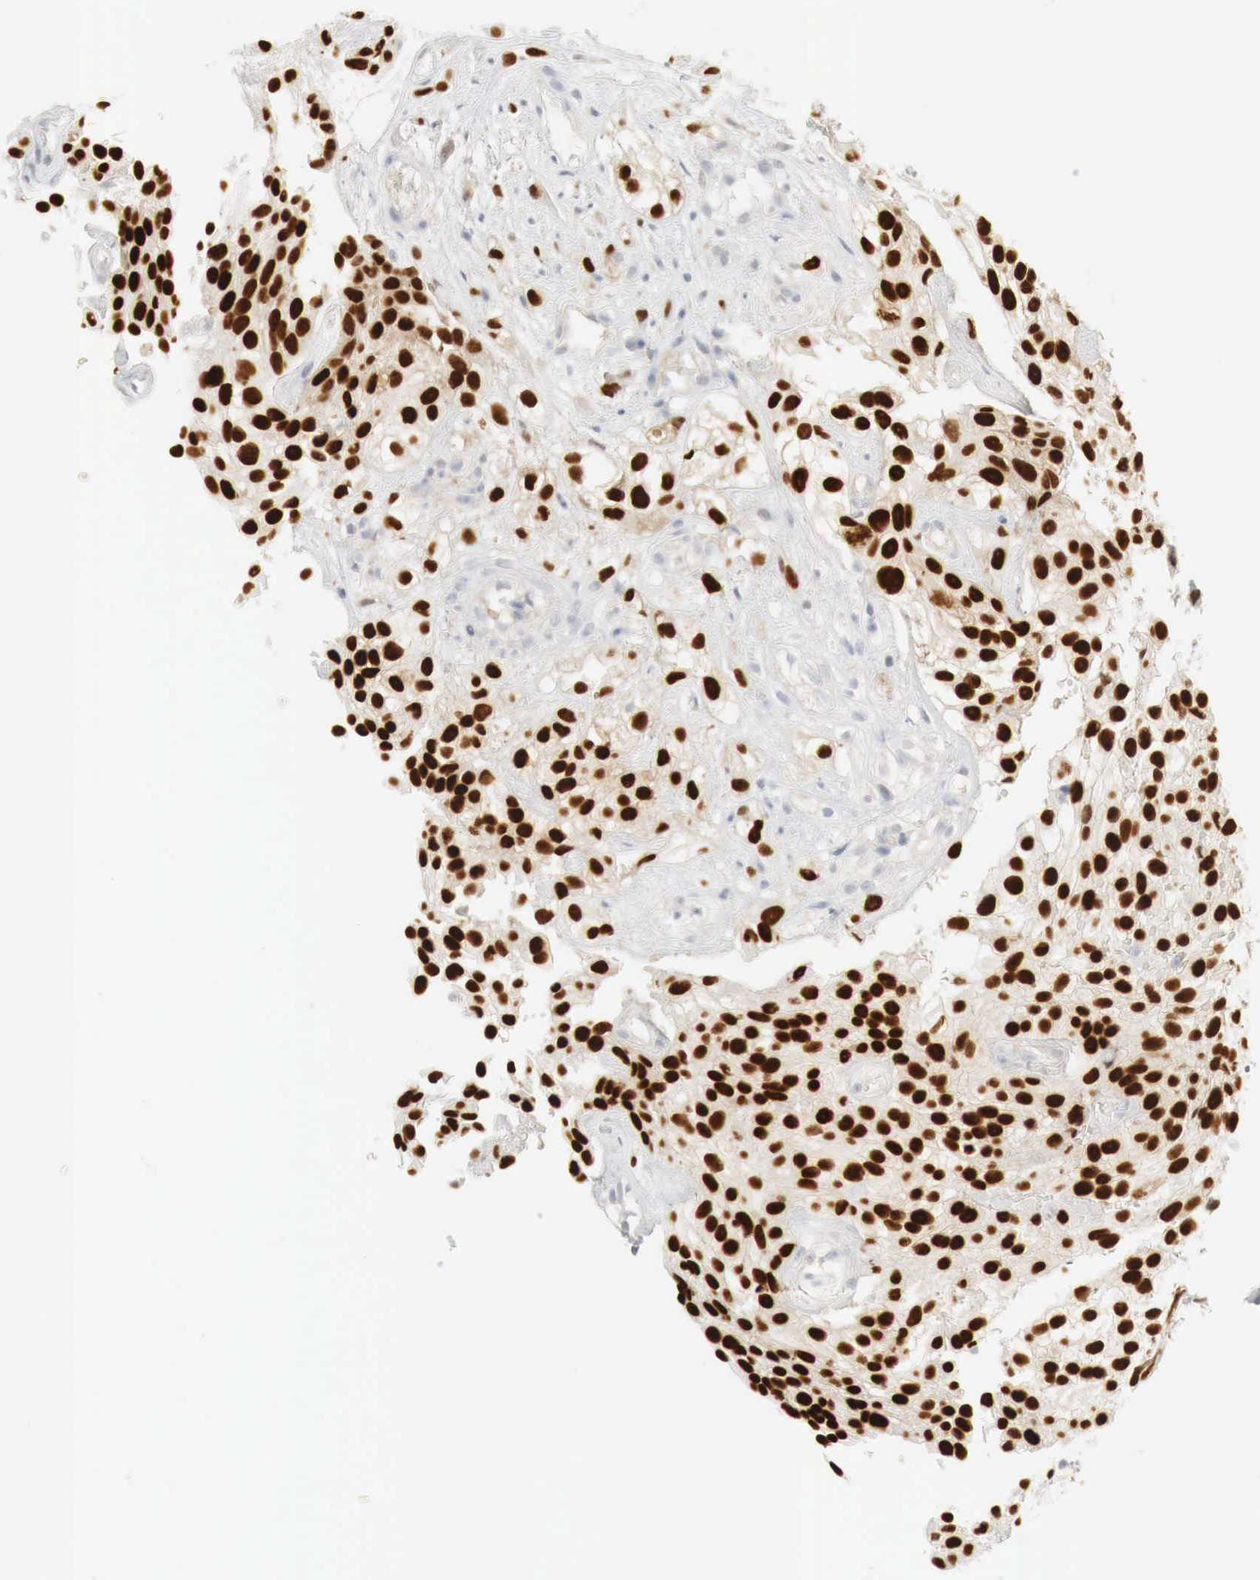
{"staining": {"intensity": "strong", "quantity": ">75%", "location": "nuclear"}, "tissue": "urothelial cancer", "cell_type": "Tumor cells", "image_type": "cancer", "snomed": [{"axis": "morphology", "description": "Urothelial carcinoma, High grade"}, {"axis": "topography", "description": "Urinary bladder"}], "caption": "Immunohistochemical staining of urothelial cancer shows high levels of strong nuclear expression in approximately >75% of tumor cells. Using DAB (brown) and hematoxylin (blue) stains, captured at high magnification using brightfield microscopy.", "gene": "TP63", "patient": {"sex": "male", "age": 56}}